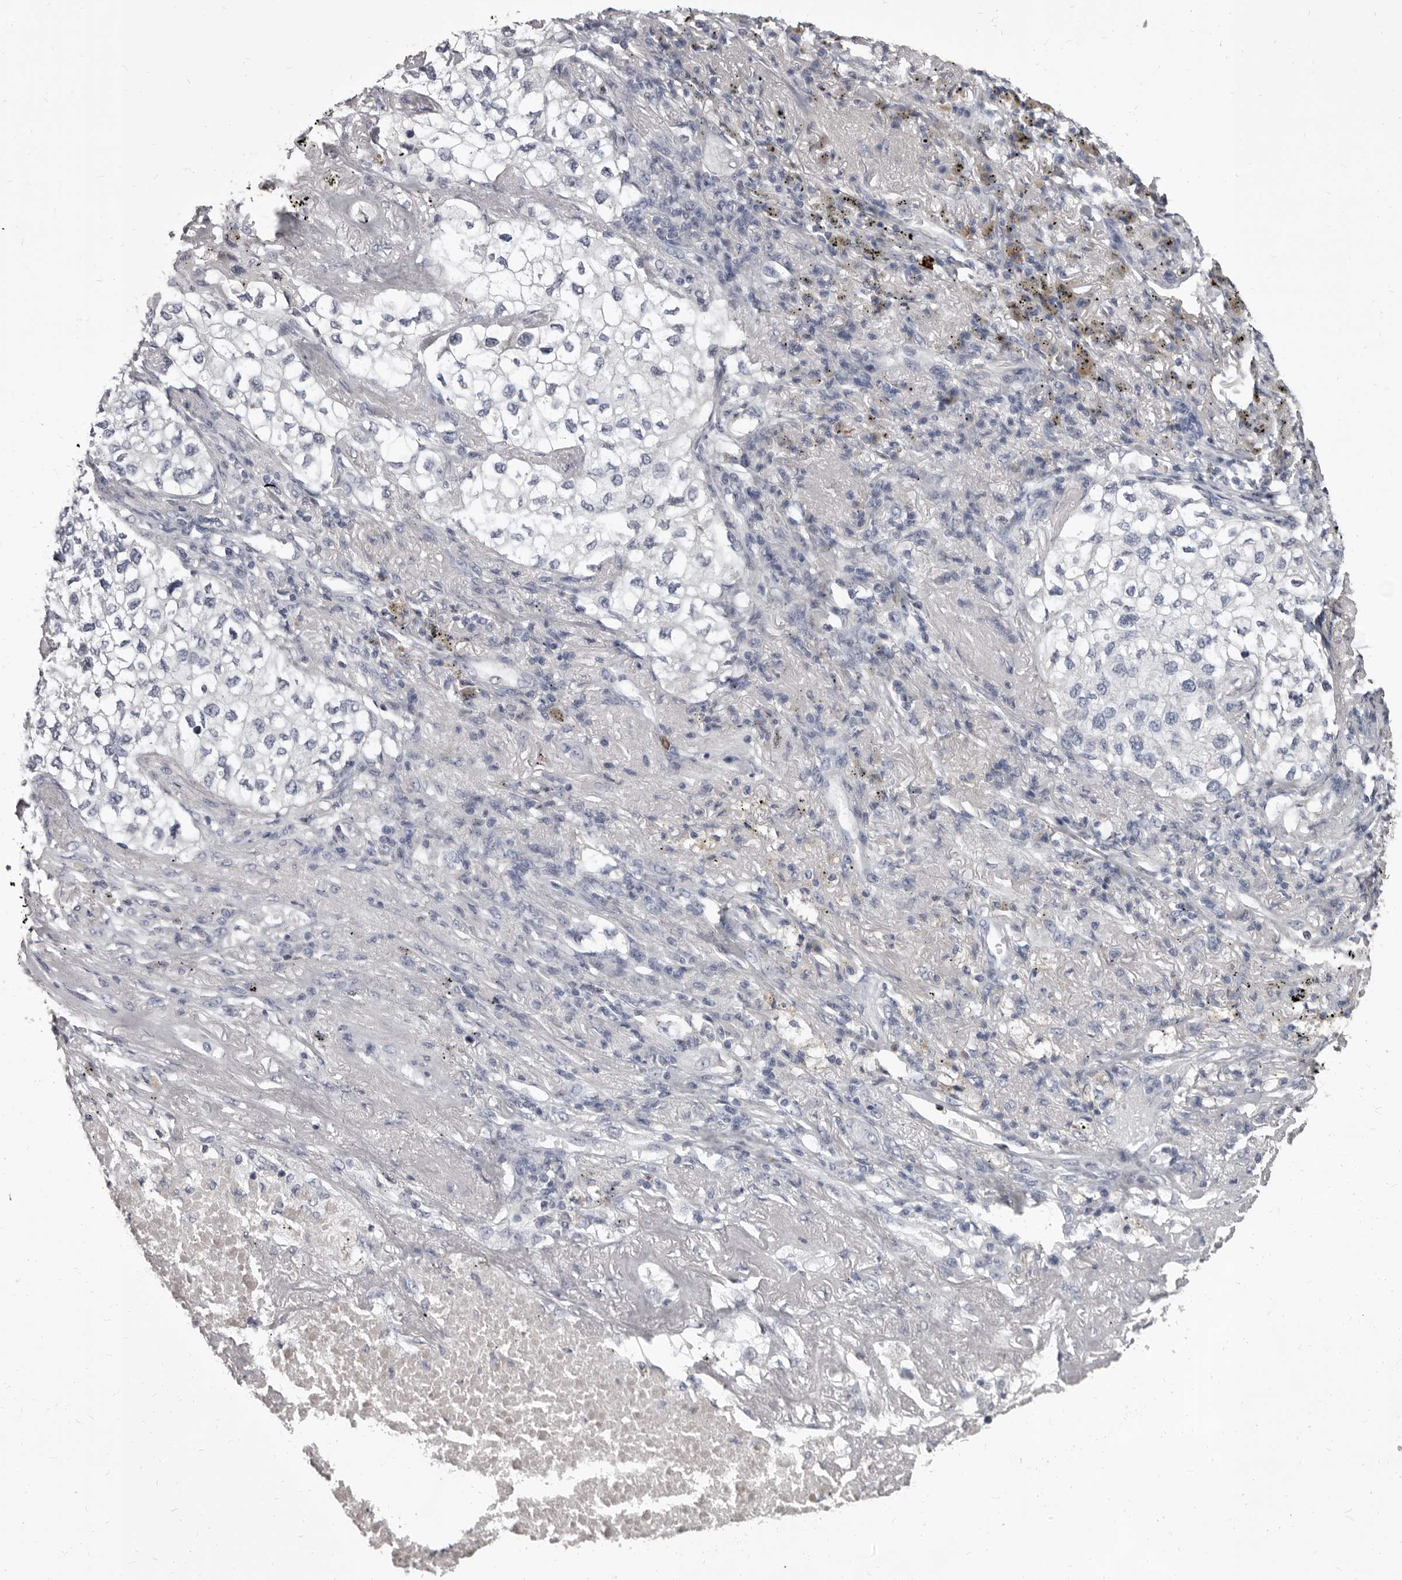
{"staining": {"intensity": "negative", "quantity": "none", "location": "none"}, "tissue": "lung cancer", "cell_type": "Tumor cells", "image_type": "cancer", "snomed": [{"axis": "morphology", "description": "Adenocarcinoma, NOS"}, {"axis": "topography", "description": "Lung"}], "caption": "Immunohistochemical staining of lung cancer (adenocarcinoma) exhibits no significant expression in tumor cells. (Immunohistochemistry (ihc), brightfield microscopy, high magnification).", "gene": "GZMH", "patient": {"sex": "male", "age": 63}}